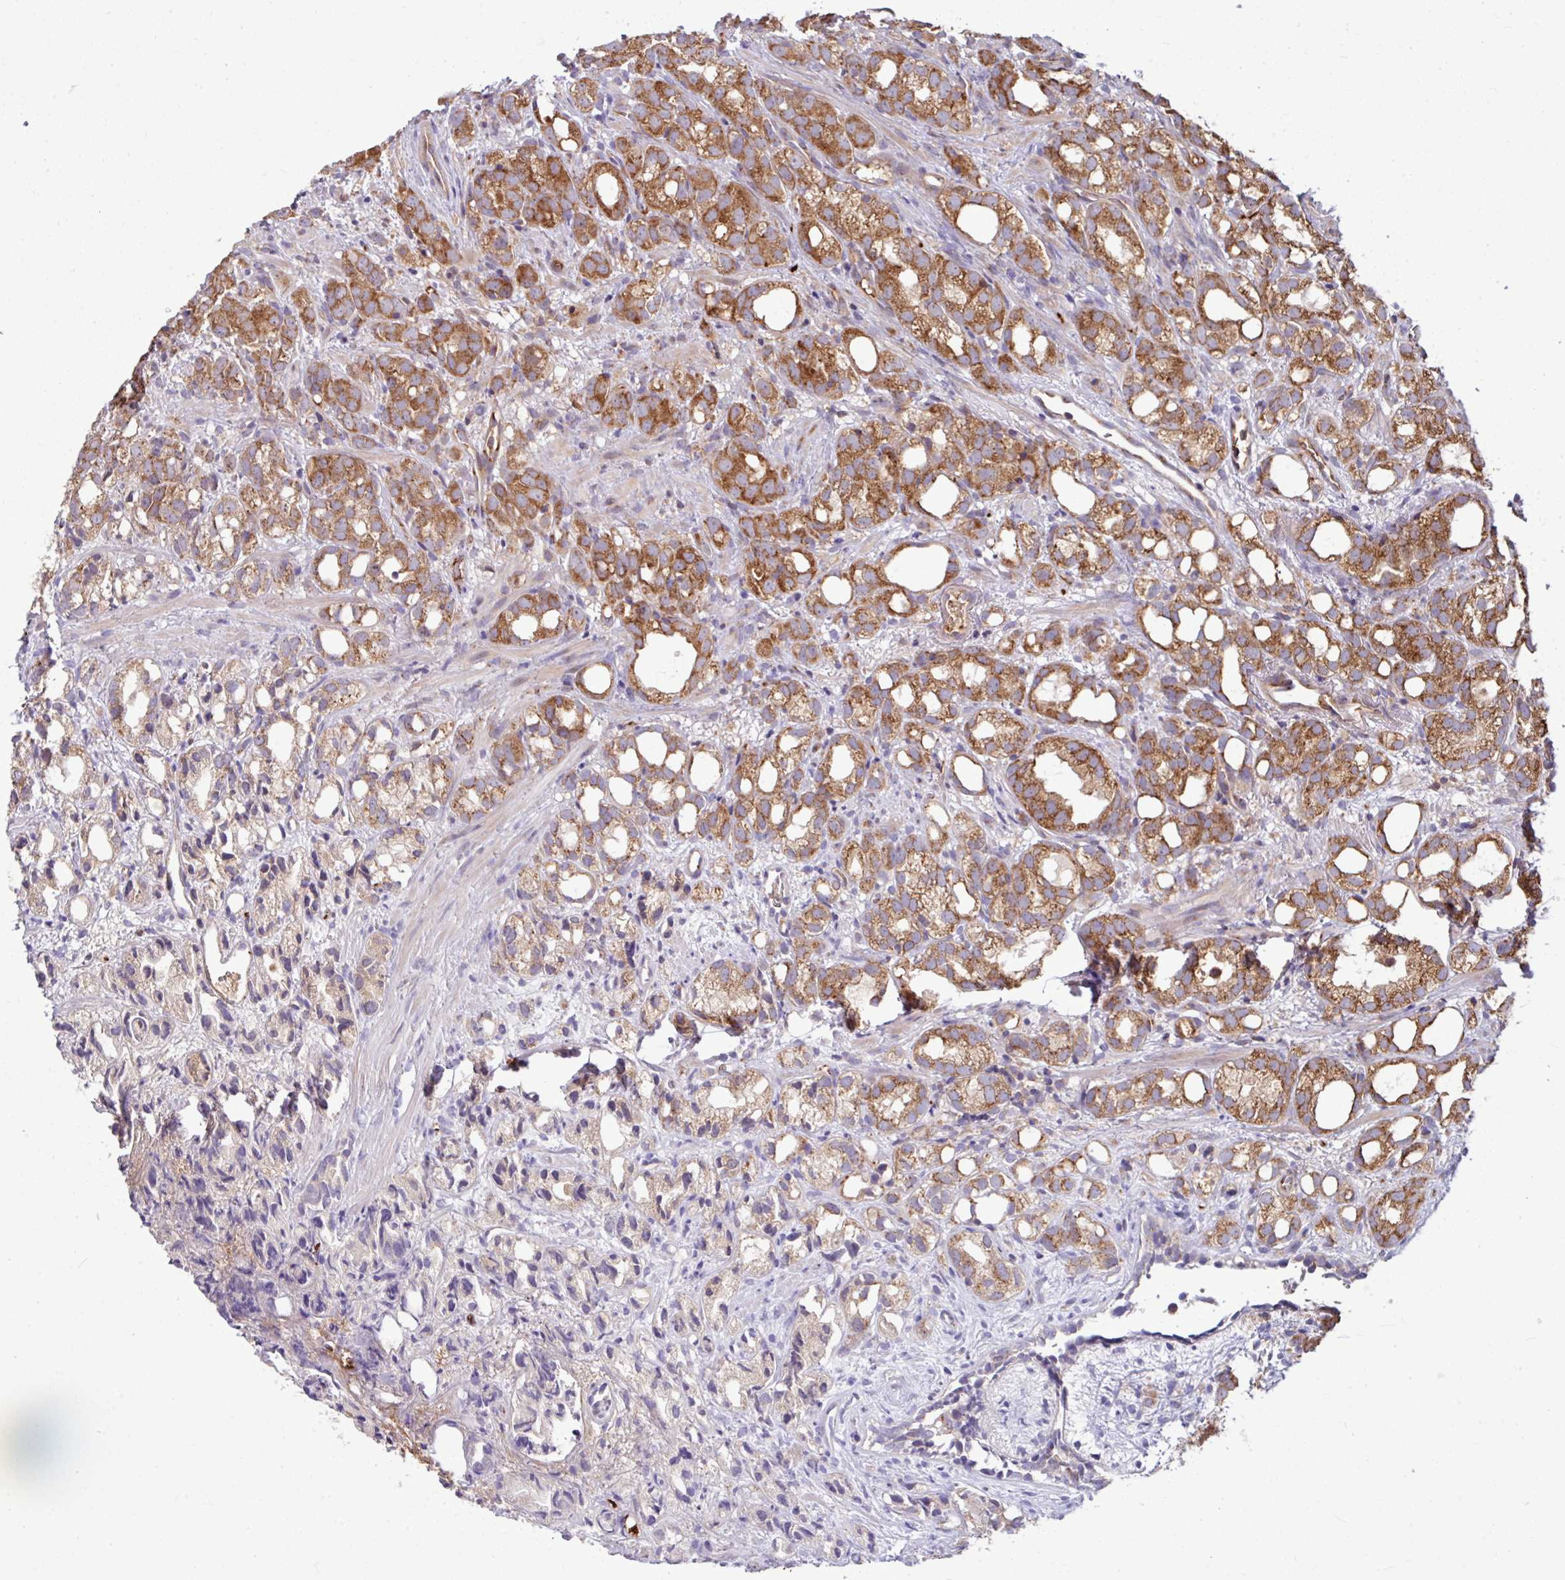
{"staining": {"intensity": "moderate", "quantity": ">75%", "location": "cytoplasmic/membranous"}, "tissue": "prostate cancer", "cell_type": "Tumor cells", "image_type": "cancer", "snomed": [{"axis": "morphology", "description": "Adenocarcinoma, High grade"}, {"axis": "topography", "description": "Prostate"}], "caption": "Moderate cytoplasmic/membranous protein positivity is present in approximately >75% of tumor cells in prostate cancer (adenocarcinoma (high-grade)).", "gene": "LSM12", "patient": {"sex": "male", "age": 82}}